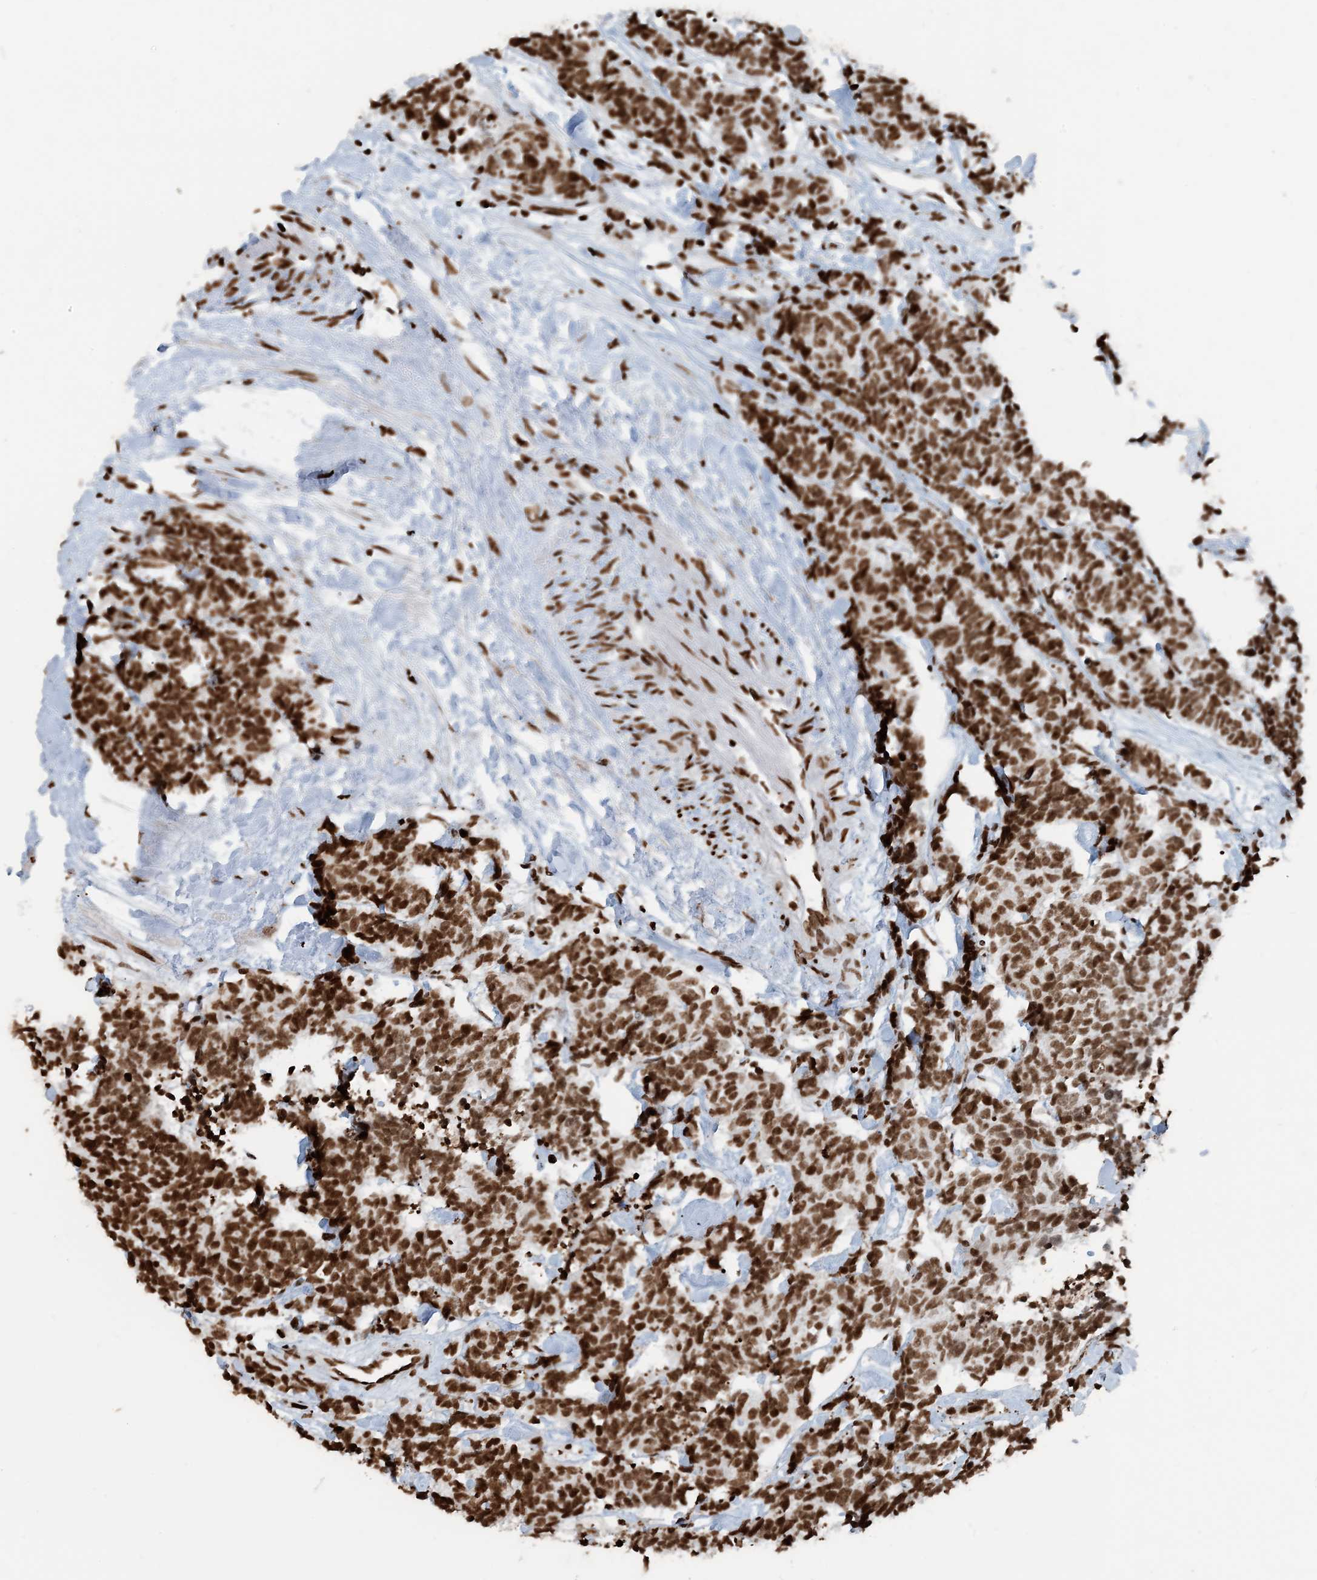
{"staining": {"intensity": "strong", "quantity": ">75%", "location": "nuclear"}, "tissue": "carcinoid", "cell_type": "Tumor cells", "image_type": "cancer", "snomed": [{"axis": "morphology", "description": "Carcinoma, NOS"}, {"axis": "morphology", "description": "Carcinoid, malignant, NOS"}, {"axis": "topography", "description": "Urinary bladder"}], "caption": "Immunohistochemistry (IHC) photomicrograph of neoplastic tissue: carcinoid stained using immunohistochemistry shows high levels of strong protein expression localized specifically in the nuclear of tumor cells, appearing as a nuclear brown color.", "gene": "H3-3B", "patient": {"sex": "male", "age": 57}}